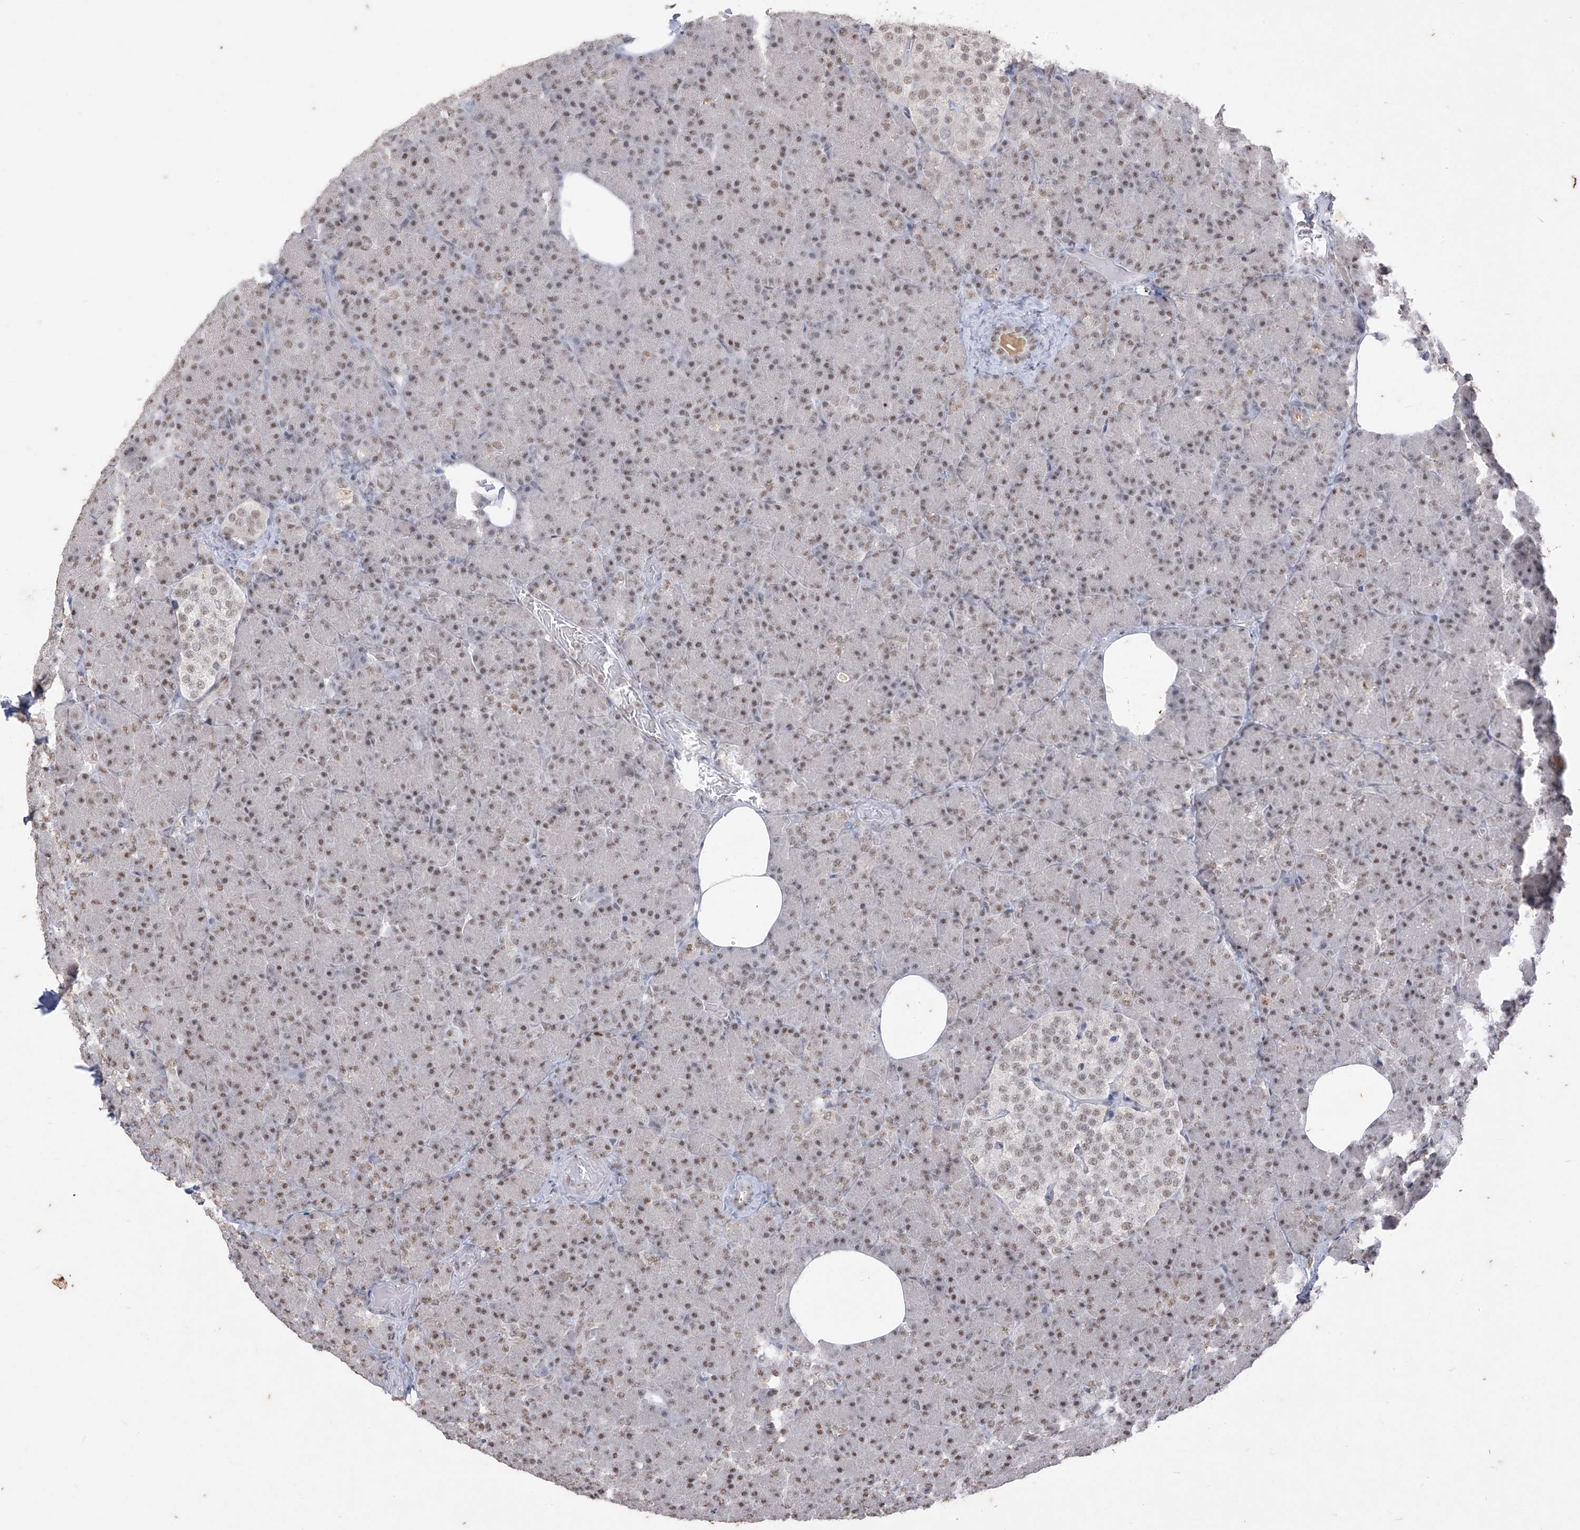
{"staining": {"intensity": "moderate", "quantity": "25%-75%", "location": "nuclear"}, "tissue": "pancreas", "cell_type": "Exocrine glandular cells", "image_type": "normal", "snomed": [{"axis": "morphology", "description": "Normal tissue, NOS"}, {"axis": "topography", "description": "Pancreas"}], "caption": "An immunohistochemistry image of normal tissue is shown. Protein staining in brown labels moderate nuclear positivity in pancreas within exocrine glandular cells.", "gene": "TFEC", "patient": {"sex": "female", "age": 43}}